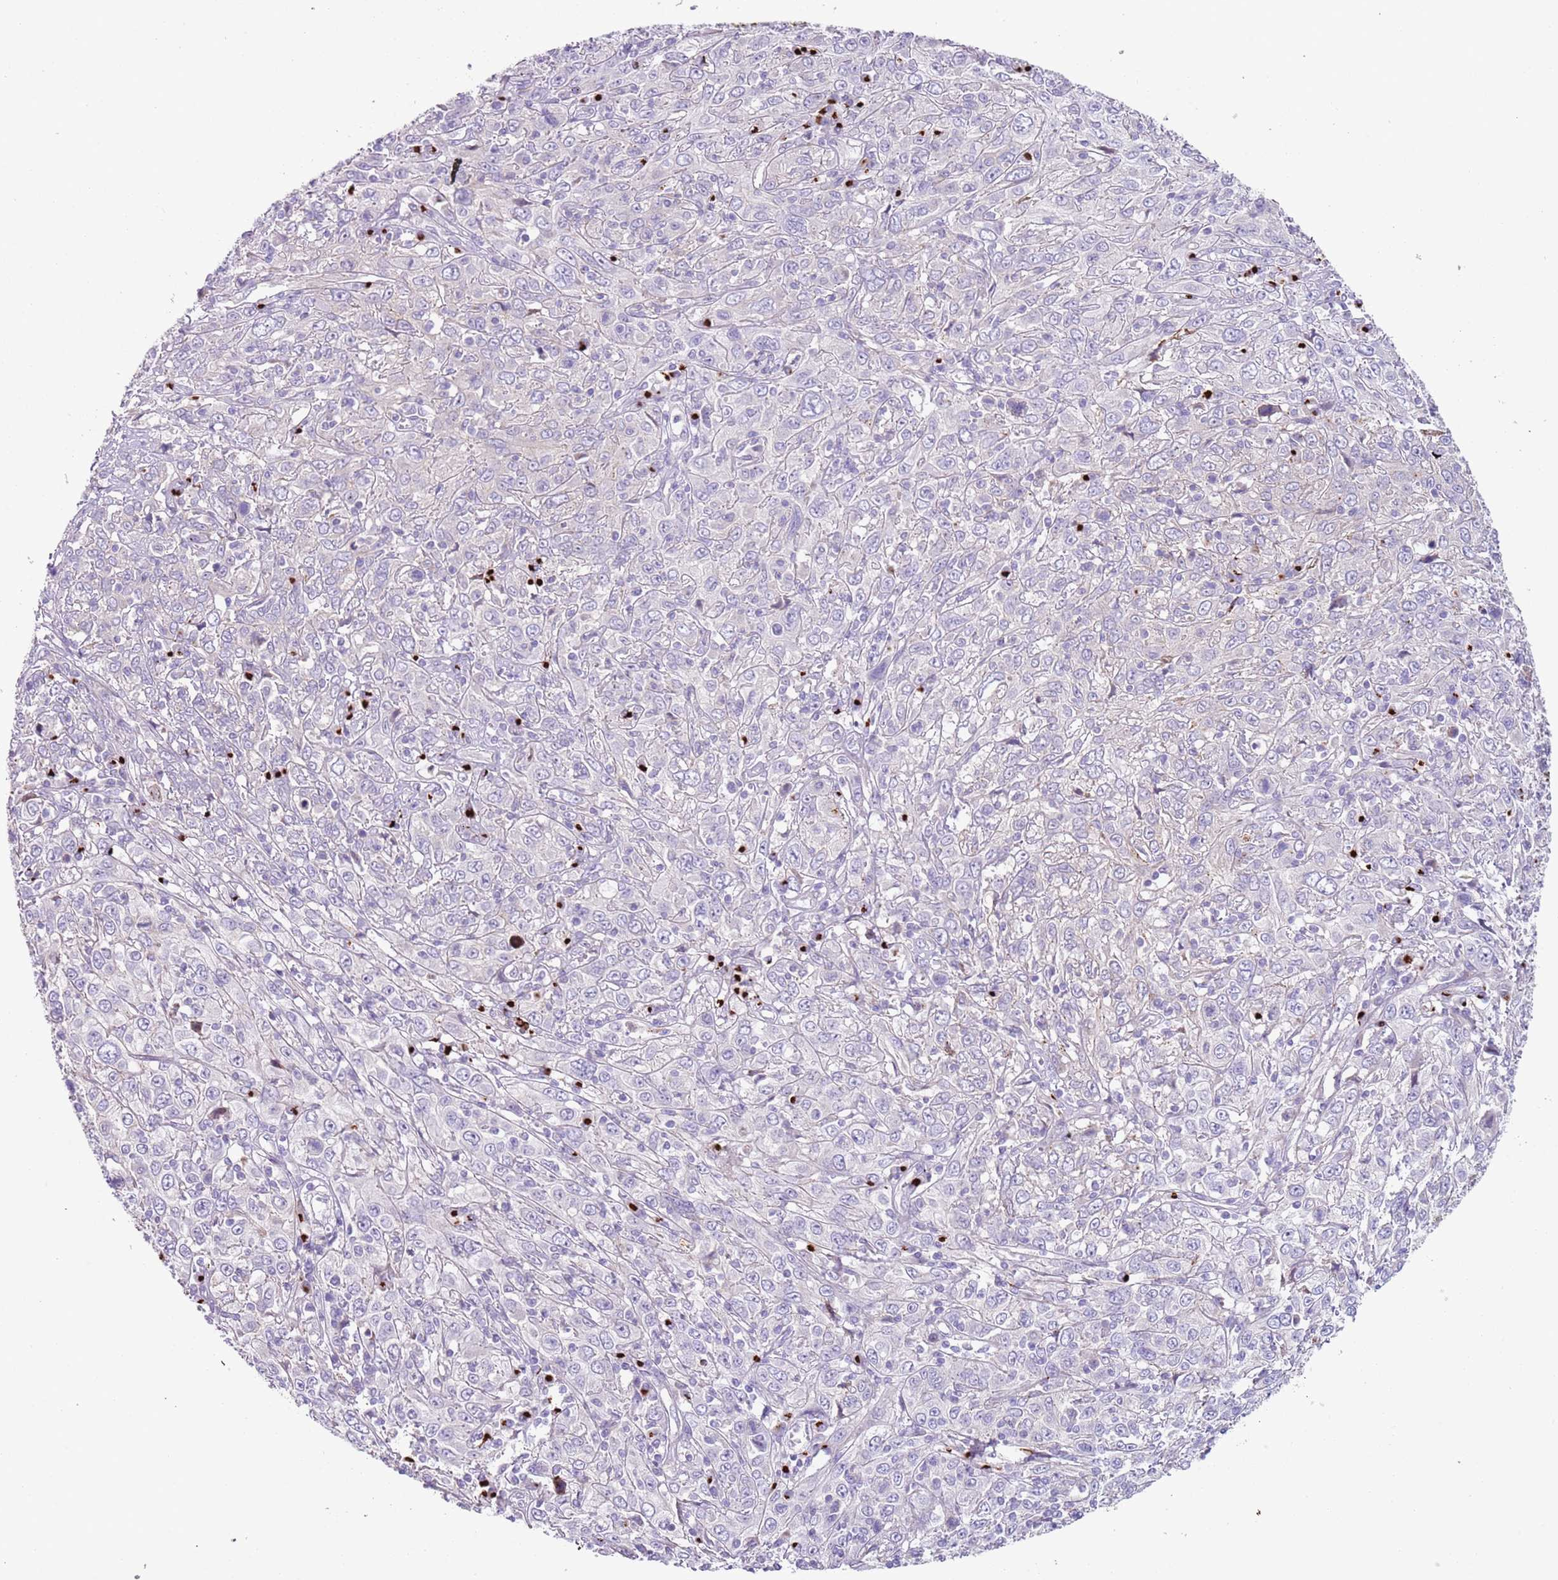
{"staining": {"intensity": "negative", "quantity": "none", "location": "none"}, "tissue": "cervical cancer", "cell_type": "Tumor cells", "image_type": "cancer", "snomed": [{"axis": "morphology", "description": "Squamous cell carcinoma, NOS"}, {"axis": "topography", "description": "Cervix"}], "caption": "High power microscopy micrograph of an immunohistochemistry photomicrograph of cervical squamous cell carcinoma, revealing no significant positivity in tumor cells. Brightfield microscopy of IHC stained with DAB (3,3'-diaminobenzidine) (brown) and hematoxylin (blue), captured at high magnification.", "gene": "C2CD3", "patient": {"sex": "female", "age": 46}}